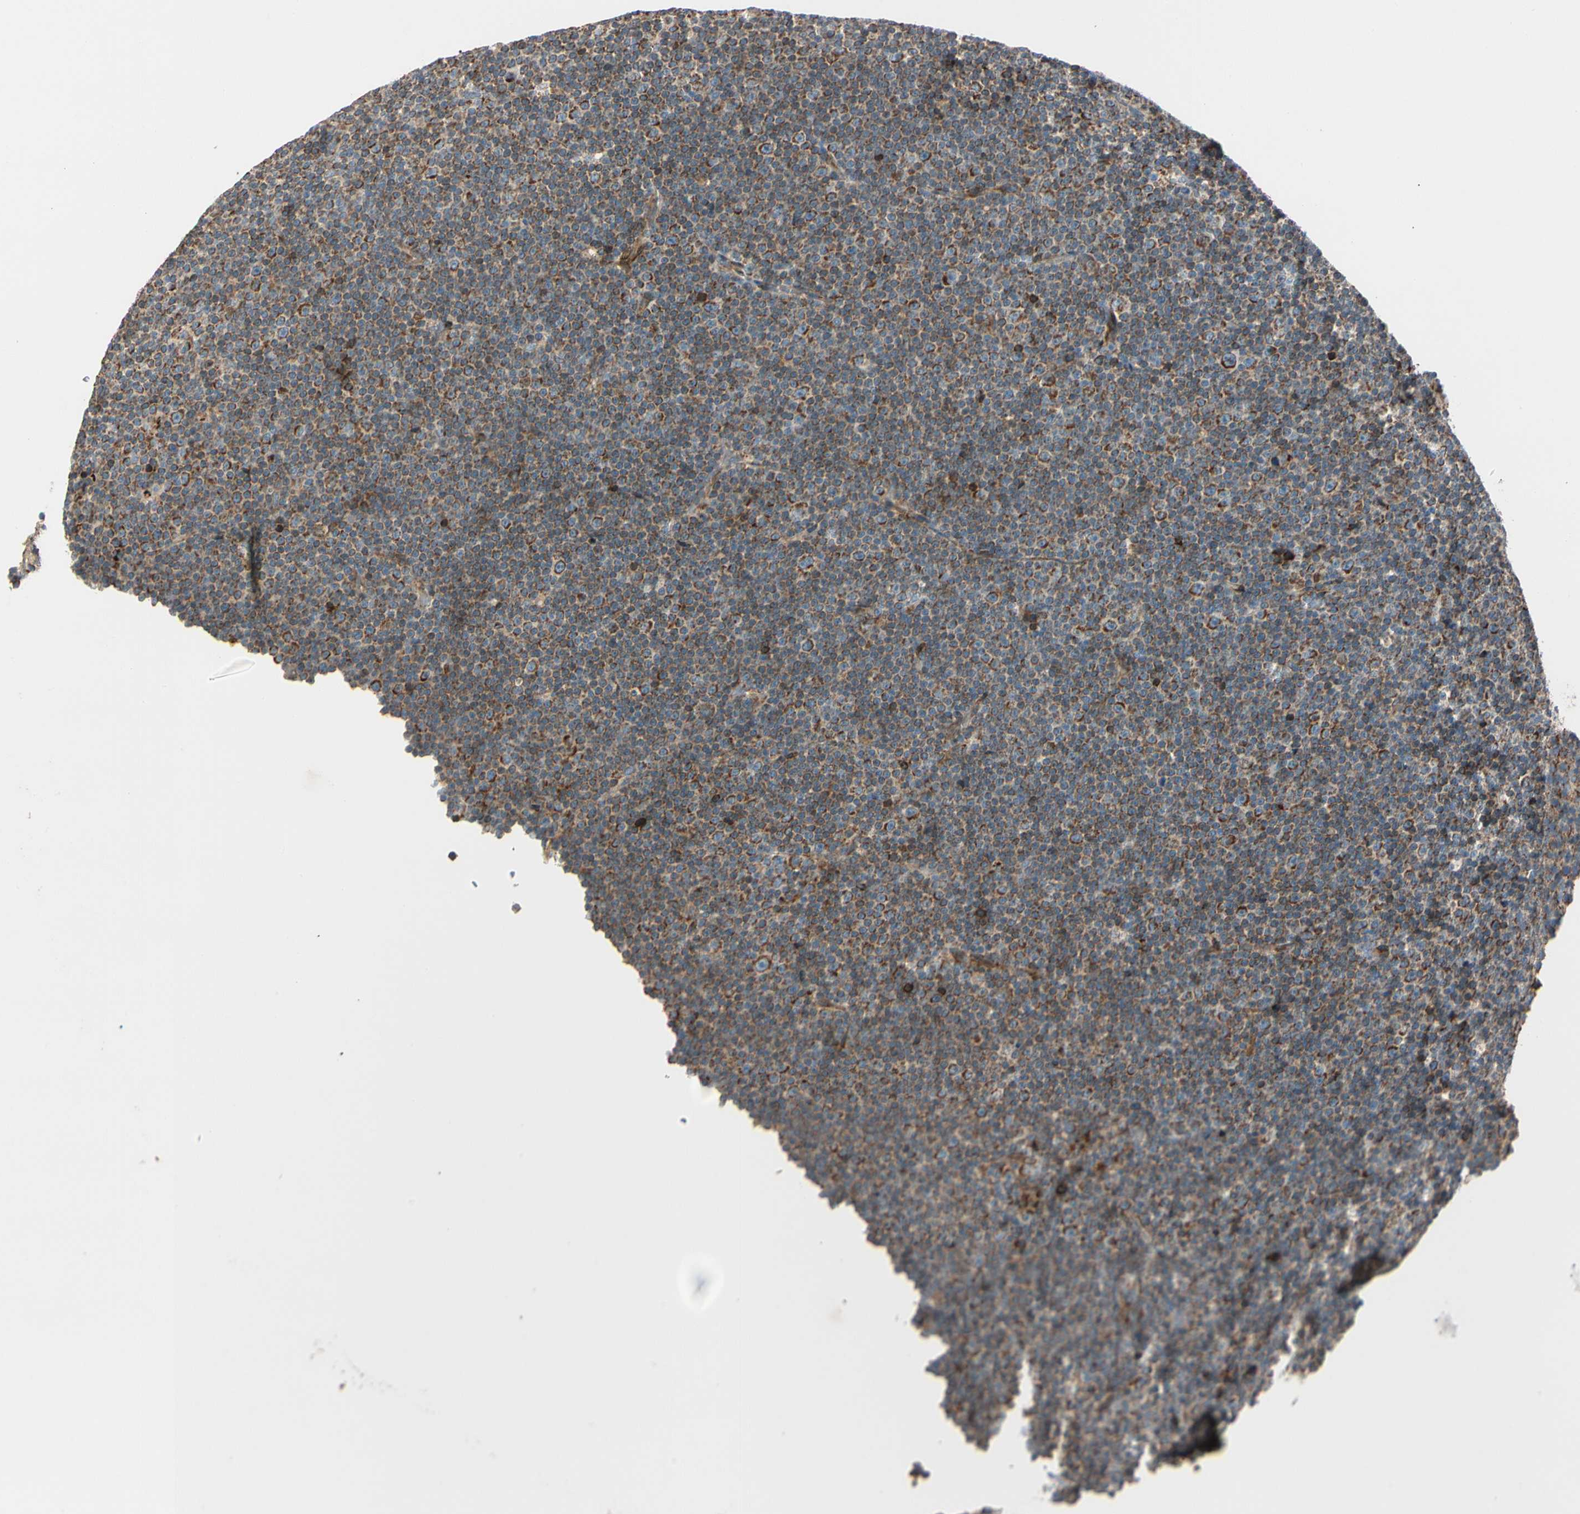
{"staining": {"intensity": "moderate", "quantity": ">75%", "location": "cytoplasmic/membranous"}, "tissue": "lymphoma", "cell_type": "Tumor cells", "image_type": "cancer", "snomed": [{"axis": "morphology", "description": "Malignant lymphoma, non-Hodgkin's type, Low grade"}, {"axis": "topography", "description": "Lymph node"}], "caption": "This is a micrograph of immunohistochemistry staining of low-grade malignant lymphoma, non-Hodgkin's type, which shows moderate expression in the cytoplasmic/membranous of tumor cells.", "gene": "MRPL9", "patient": {"sex": "female", "age": 67}}